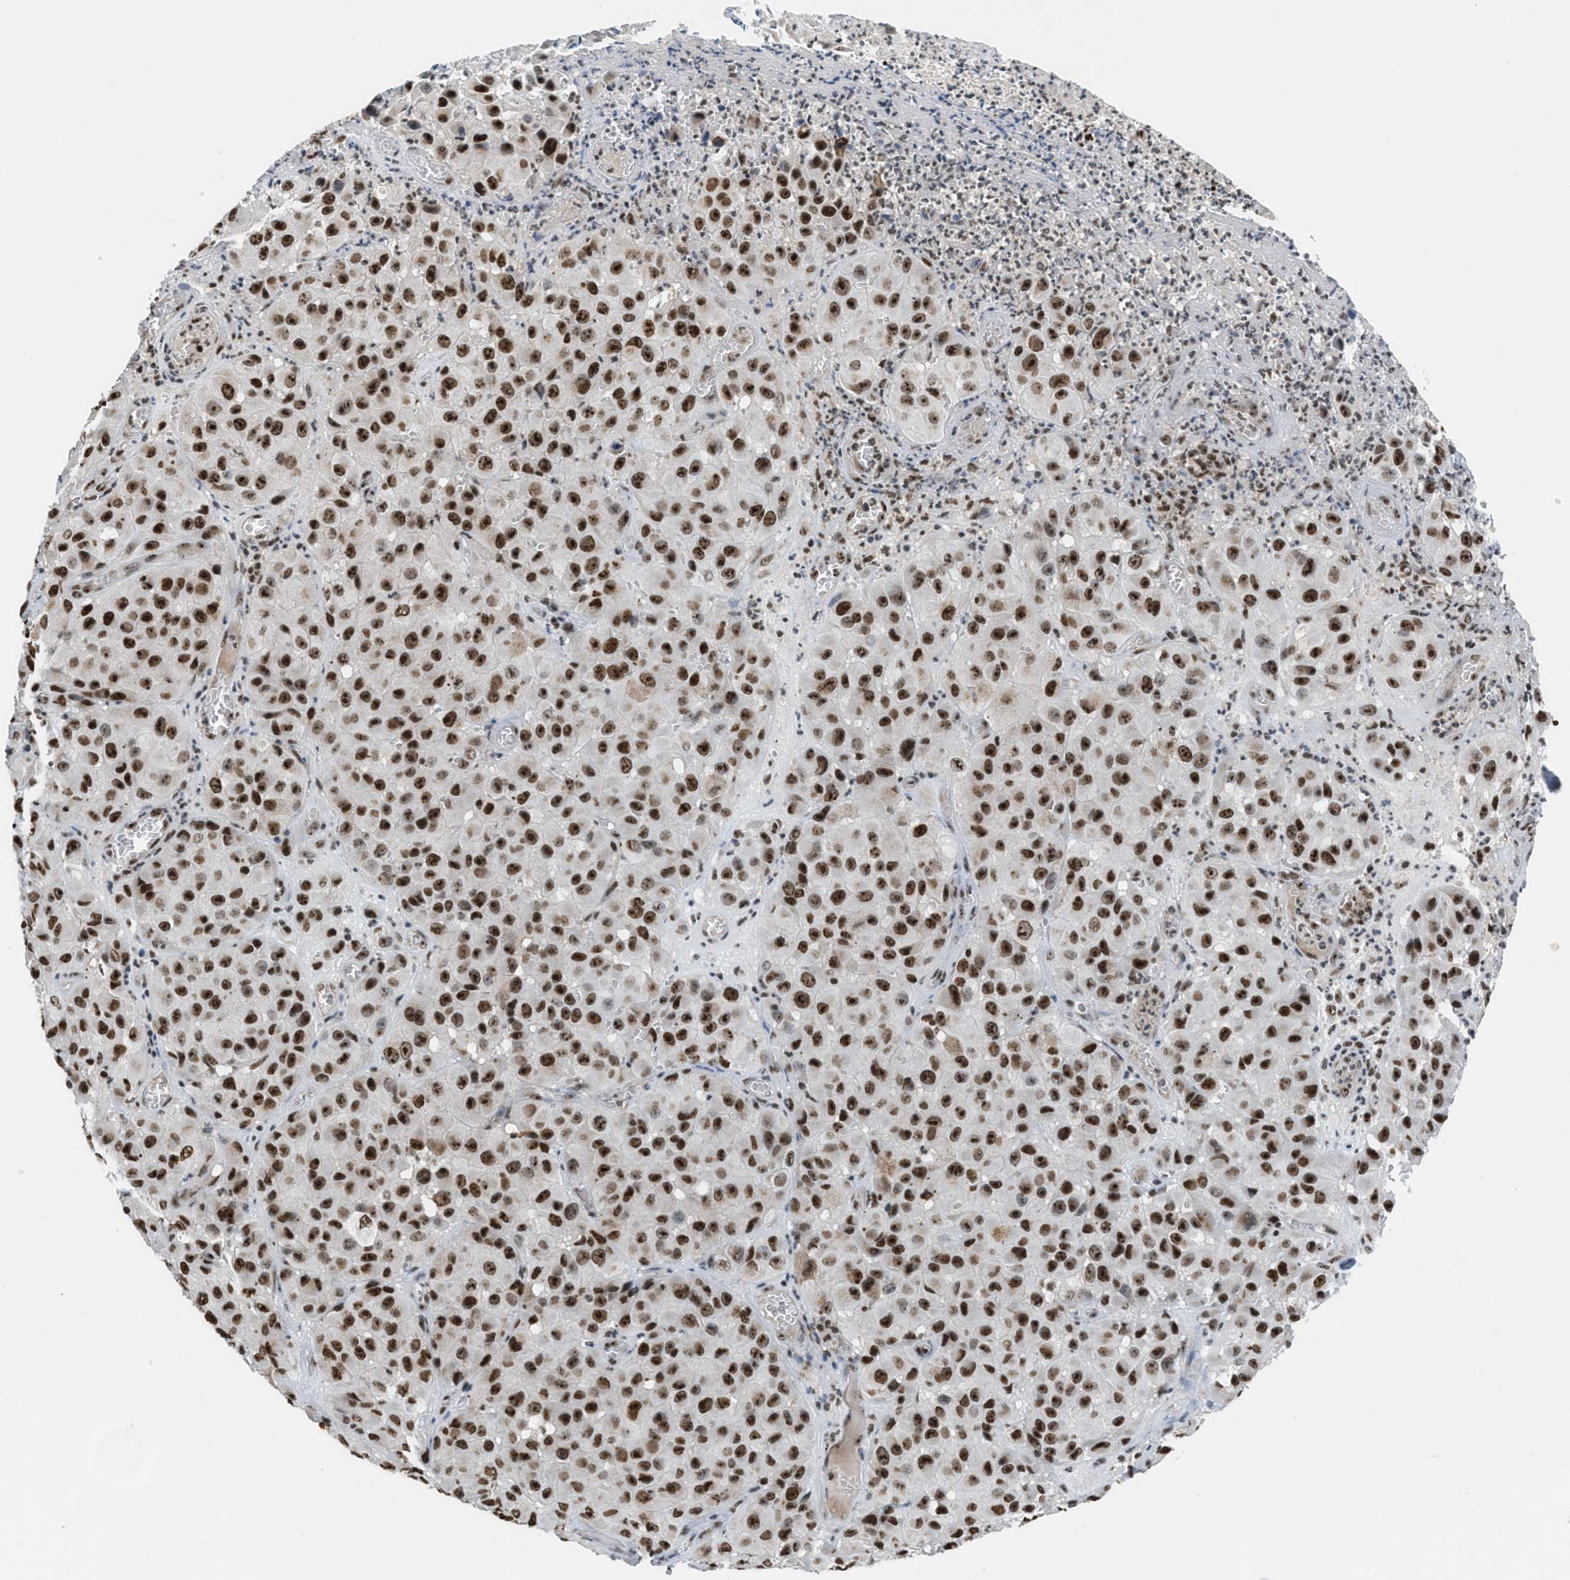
{"staining": {"intensity": "strong", "quantity": ">75%", "location": "nuclear"}, "tissue": "melanoma", "cell_type": "Tumor cells", "image_type": "cancer", "snomed": [{"axis": "morphology", "description": "Malignant melanoma, NOS"}, {"axis": "topography", "description": "Skin"}], "caption": "Immunohistochemical staining of human melanoma reveals high levels of strong nuclear protein expression in approximately >75% of tumor cells.", "gene": "RAD51B", "patient": {"sex": "female", "age": 21}}